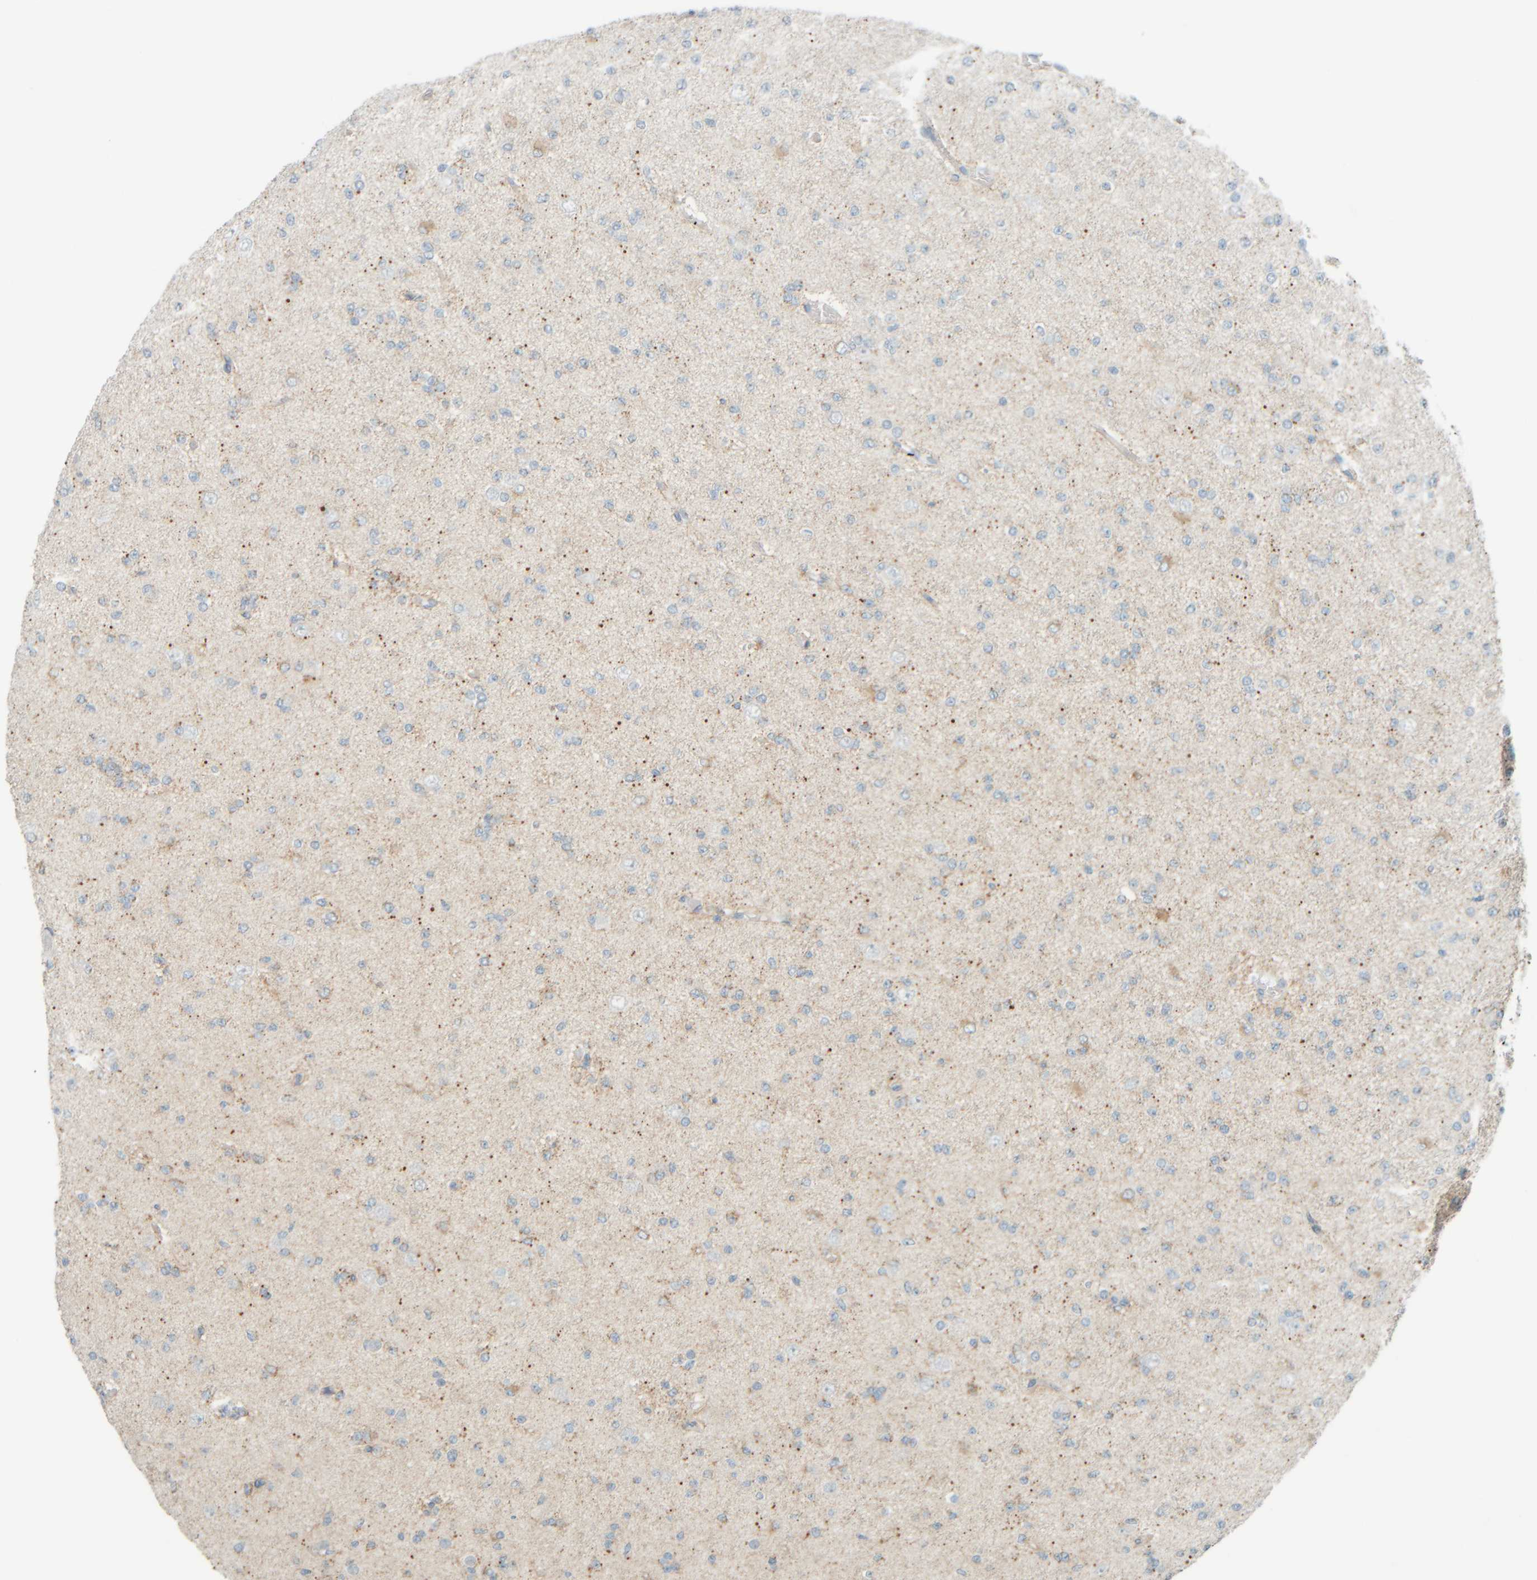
{"staining": {"intensity": "negative", "quantity": "none", "location": "none"}, "tissue": "glioma", "cell_type": "Tumor cells", "image_type": "cancer", "snomed": [{"axis": "morphology", "description": "Glioma, malignant, Low grade"}, {"axis": "topography", "description": "Brain"}], "caption": "Tumor cells are negative for brown protein staining in malignant glioma (low-grade).", "gene": "PTGES3L-AARSD1", "patient": {"sex": "female", "age": 22}}